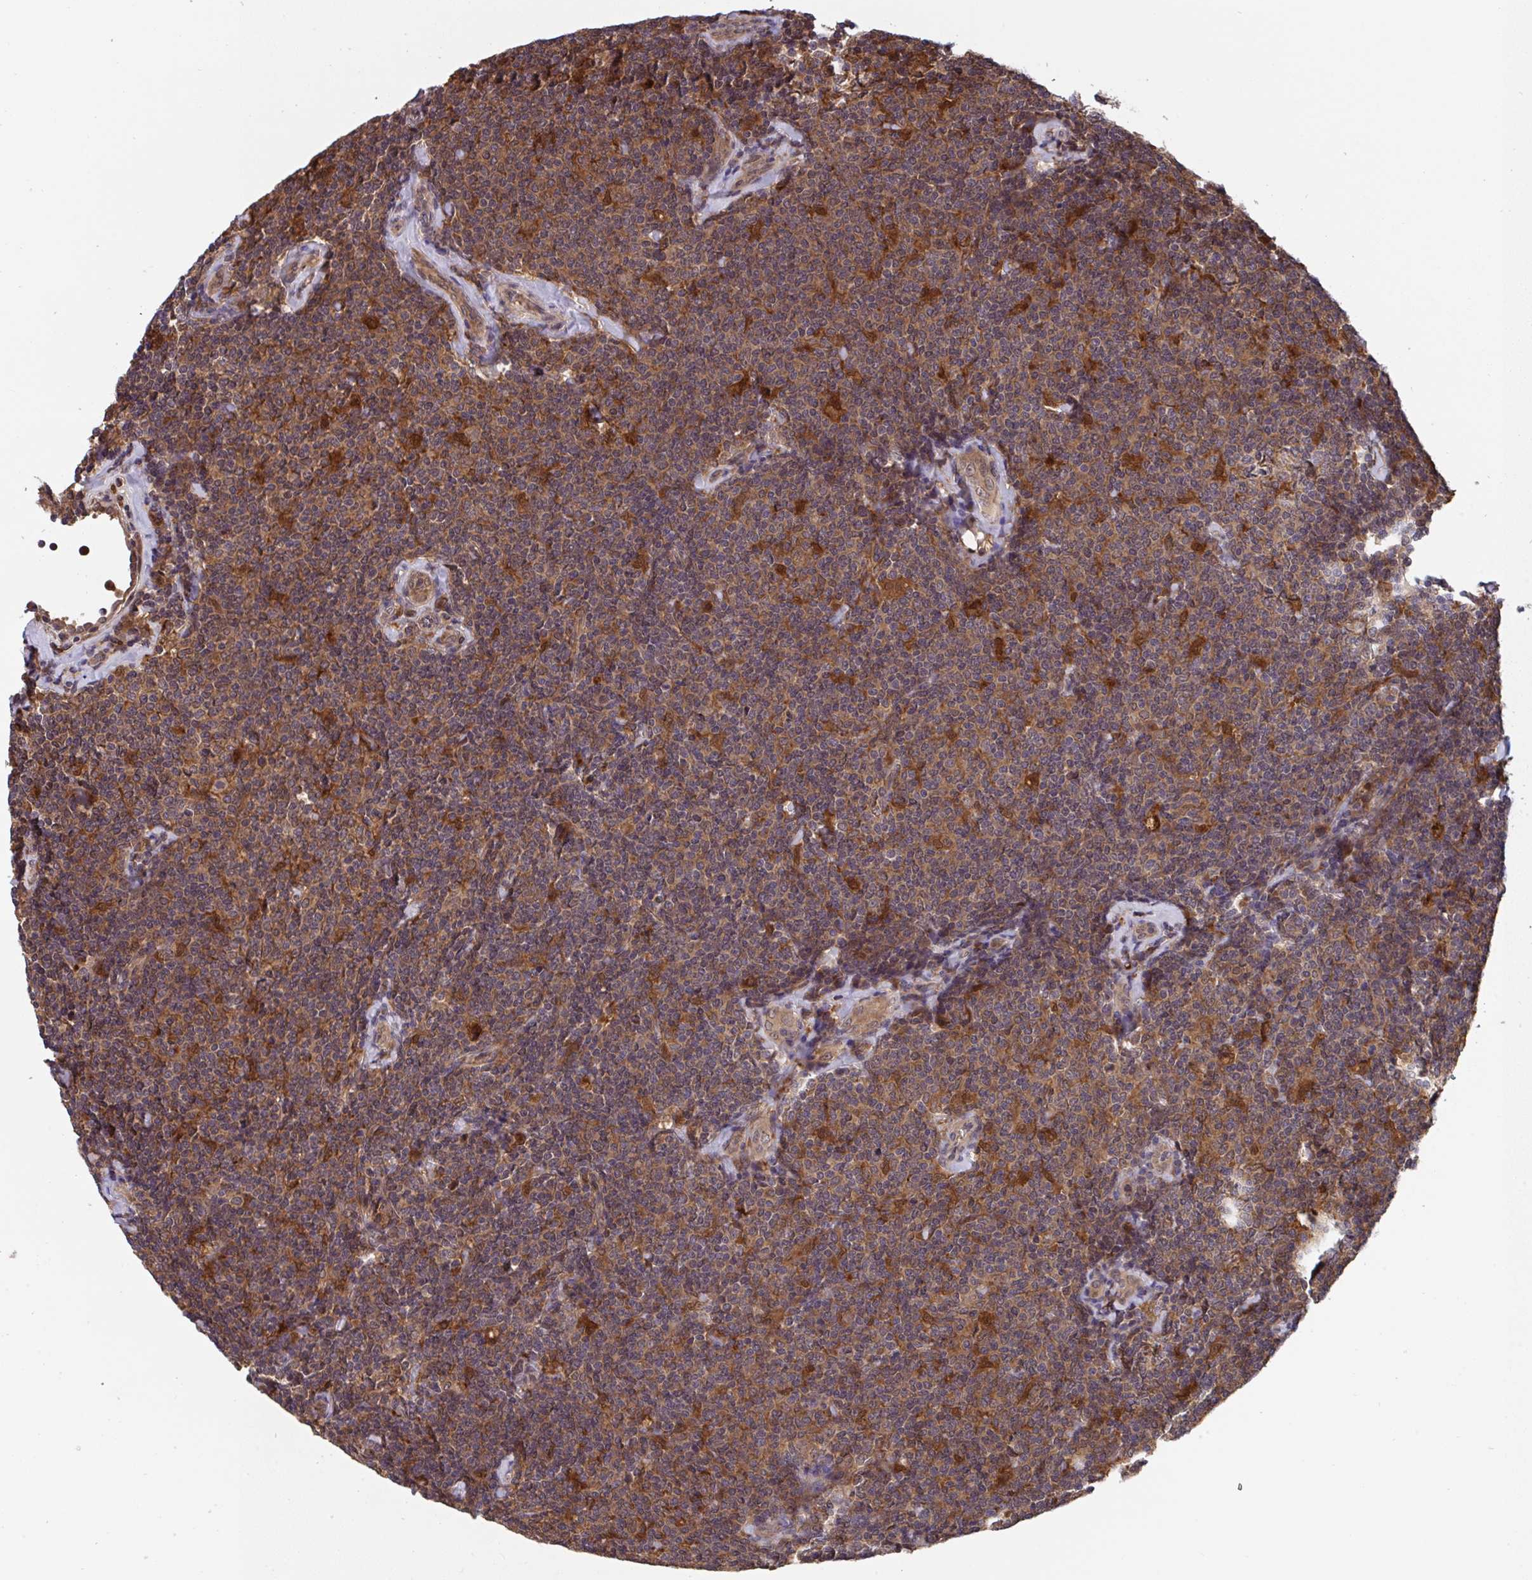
{"staining": {"intensity": "weak", "quantity": "25%-75%", "location": "cytoplasmic/membranous"}, "tissue": "lymphoma", "cell_type": "Tumor cells", "image_type": "cancer", "snomed": [{"axis": "morphology", "description": "Malignant lymphoma, non-Hodgkin's type, Low grade"}, {"axis": "topography", "description": "Lymph node"}], "caption": "About 25%-75% of tumor cells in human low-grade malignant lymphoma, non-Hodgkin's type display weak cytoplasmic/membranous protein expression as visualized by brown immunohistochemical staining.", "gene": "TIGAR", "patient": {"sex": "female", "age": 56}}